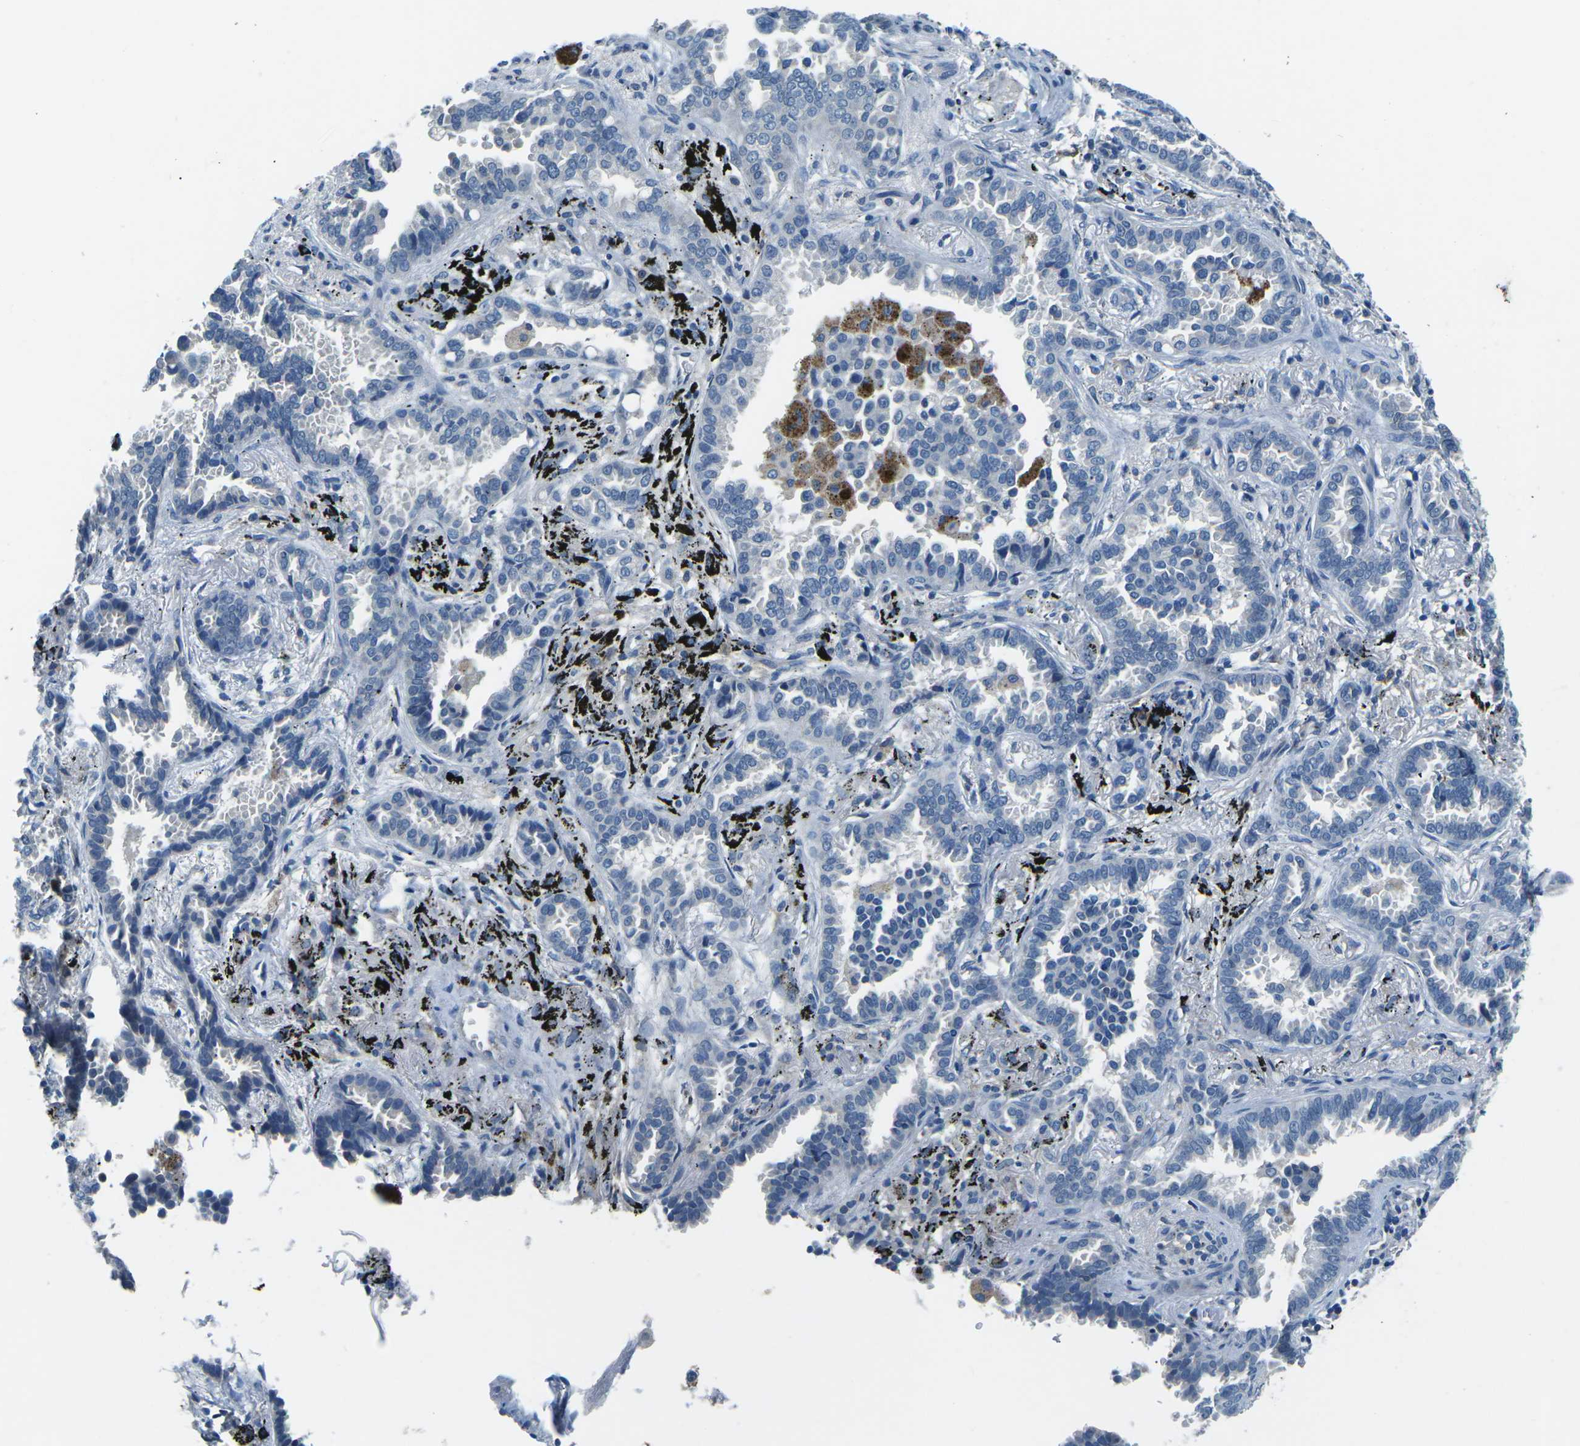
{"staining": {"intensity": "negative", "quantity": "none", "location": "none"}, "tissue": "lung cancer", "cell_type": "Tumor cells", "image_type": "cancer", "snomed": [{"axis": "morphology", "description": "Normal tissue, NOS"}, {"axis": "morphology", "description": "Adenocarcinoma, NOS"}, {"axis": "topography", "description": "Lung"}], "caption": "An immunohistochemistry (IHC) micrograph of lung adenocarcinoma is shown. There is no staining in tumor cells of lung adenocarcinoma.", "gene": "CD1D", "patient": {"sex": "male", "age": 59}}